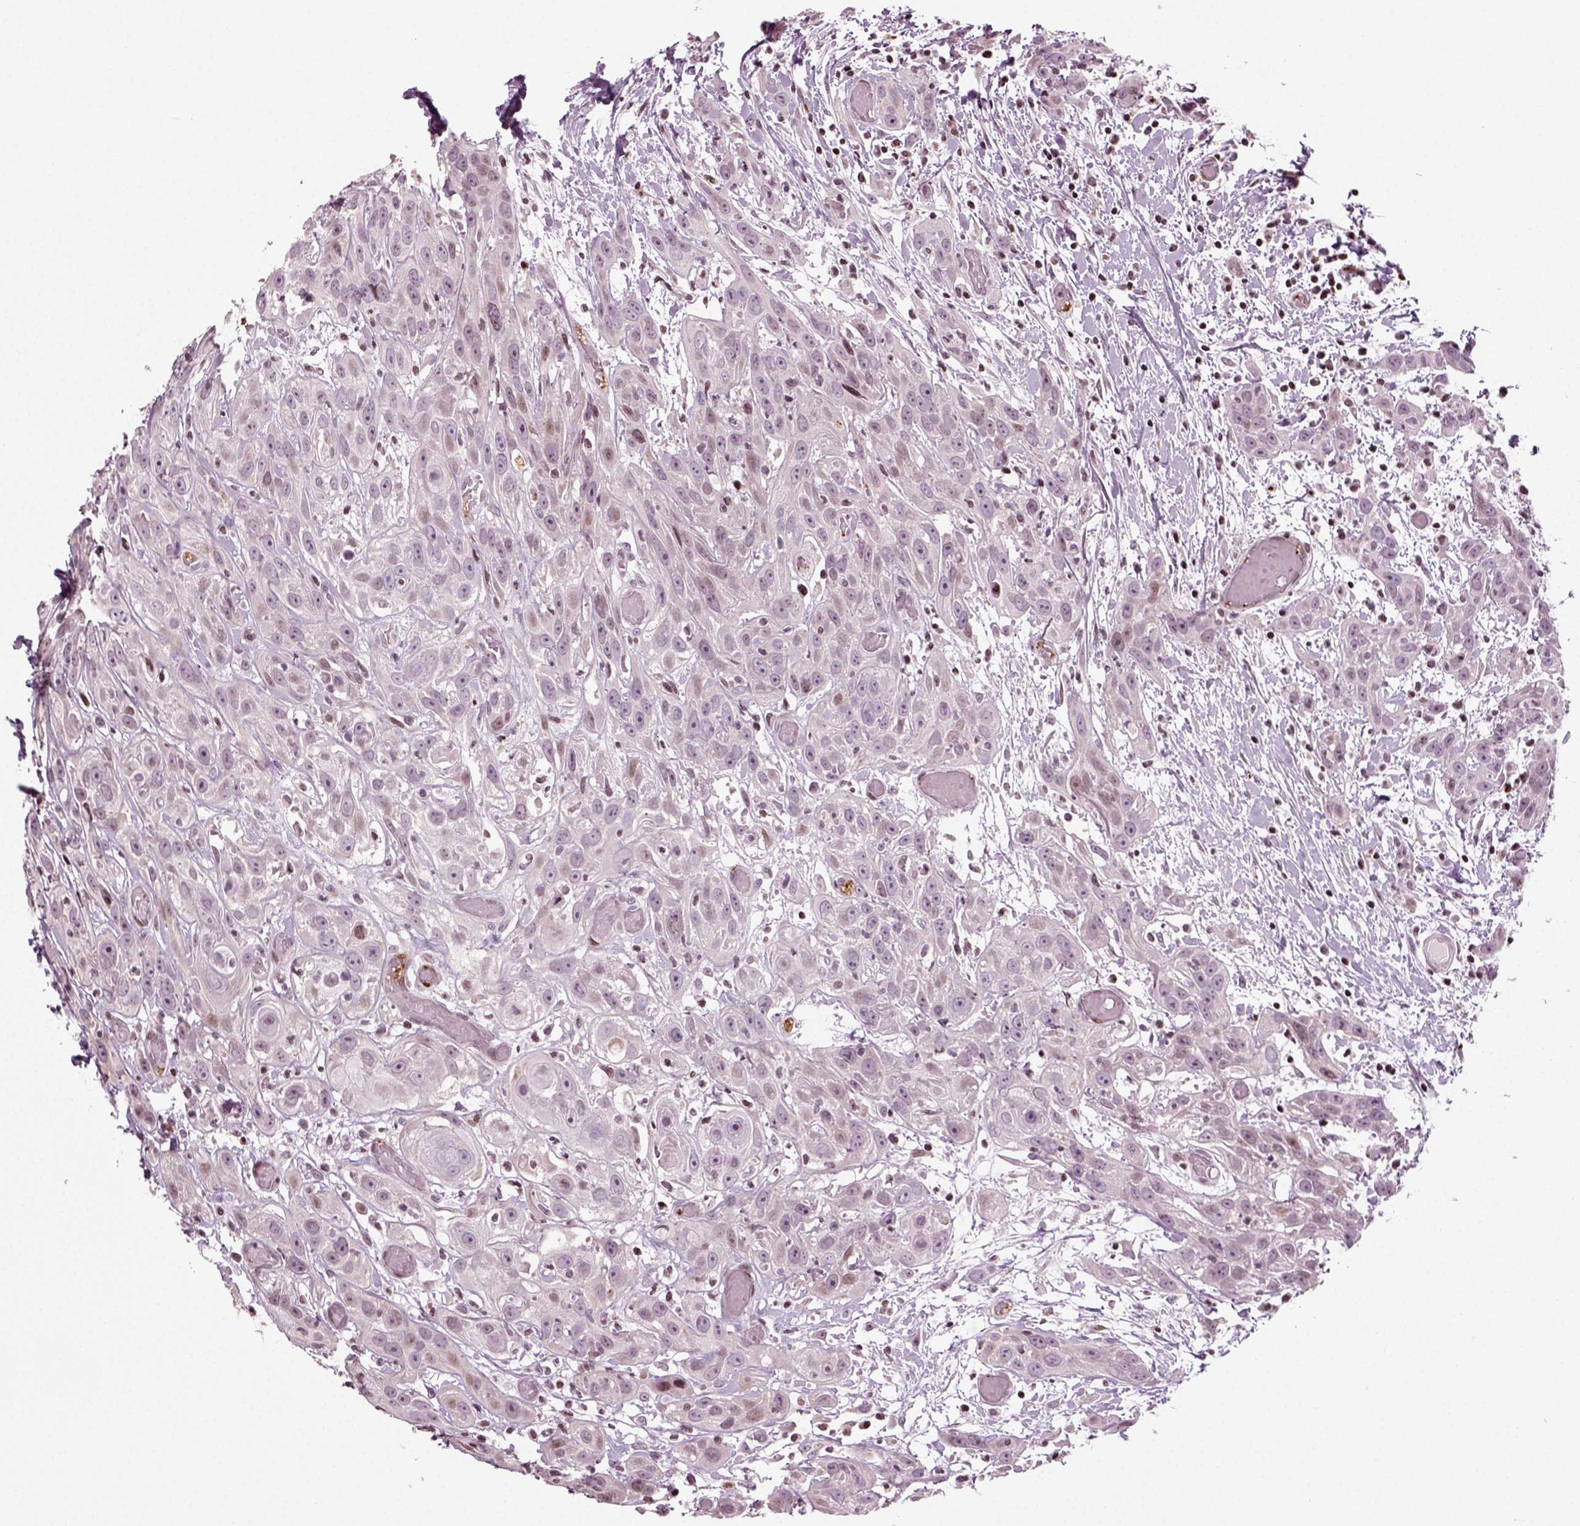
{"staining": {"intensity": "negative", "quantity": "none", "location": "none"}, "tissue": "head and neck cancer", "cell_type": "Tumor cells", "image_type": "cancer", "snomed": [{"axis": "morphology", "description": "Normal tissue, NOS"}, {"axis": "morphology", "description": "Squamous cell carcinoma, NOS"}, {"axis": "topography", "description": "Oral tissue"}, {"axis": "topography", "description": "Salivary gland"}, {"axis": "topography", "description": "Head-Neck"}], "caption": "This is a image of IHC staining of head and neck cancer (squamous cell carcinoma), which shows no expression in tumor cells.", "gene": "HEYL", "patient": {"sex": "female", "age": 62}}